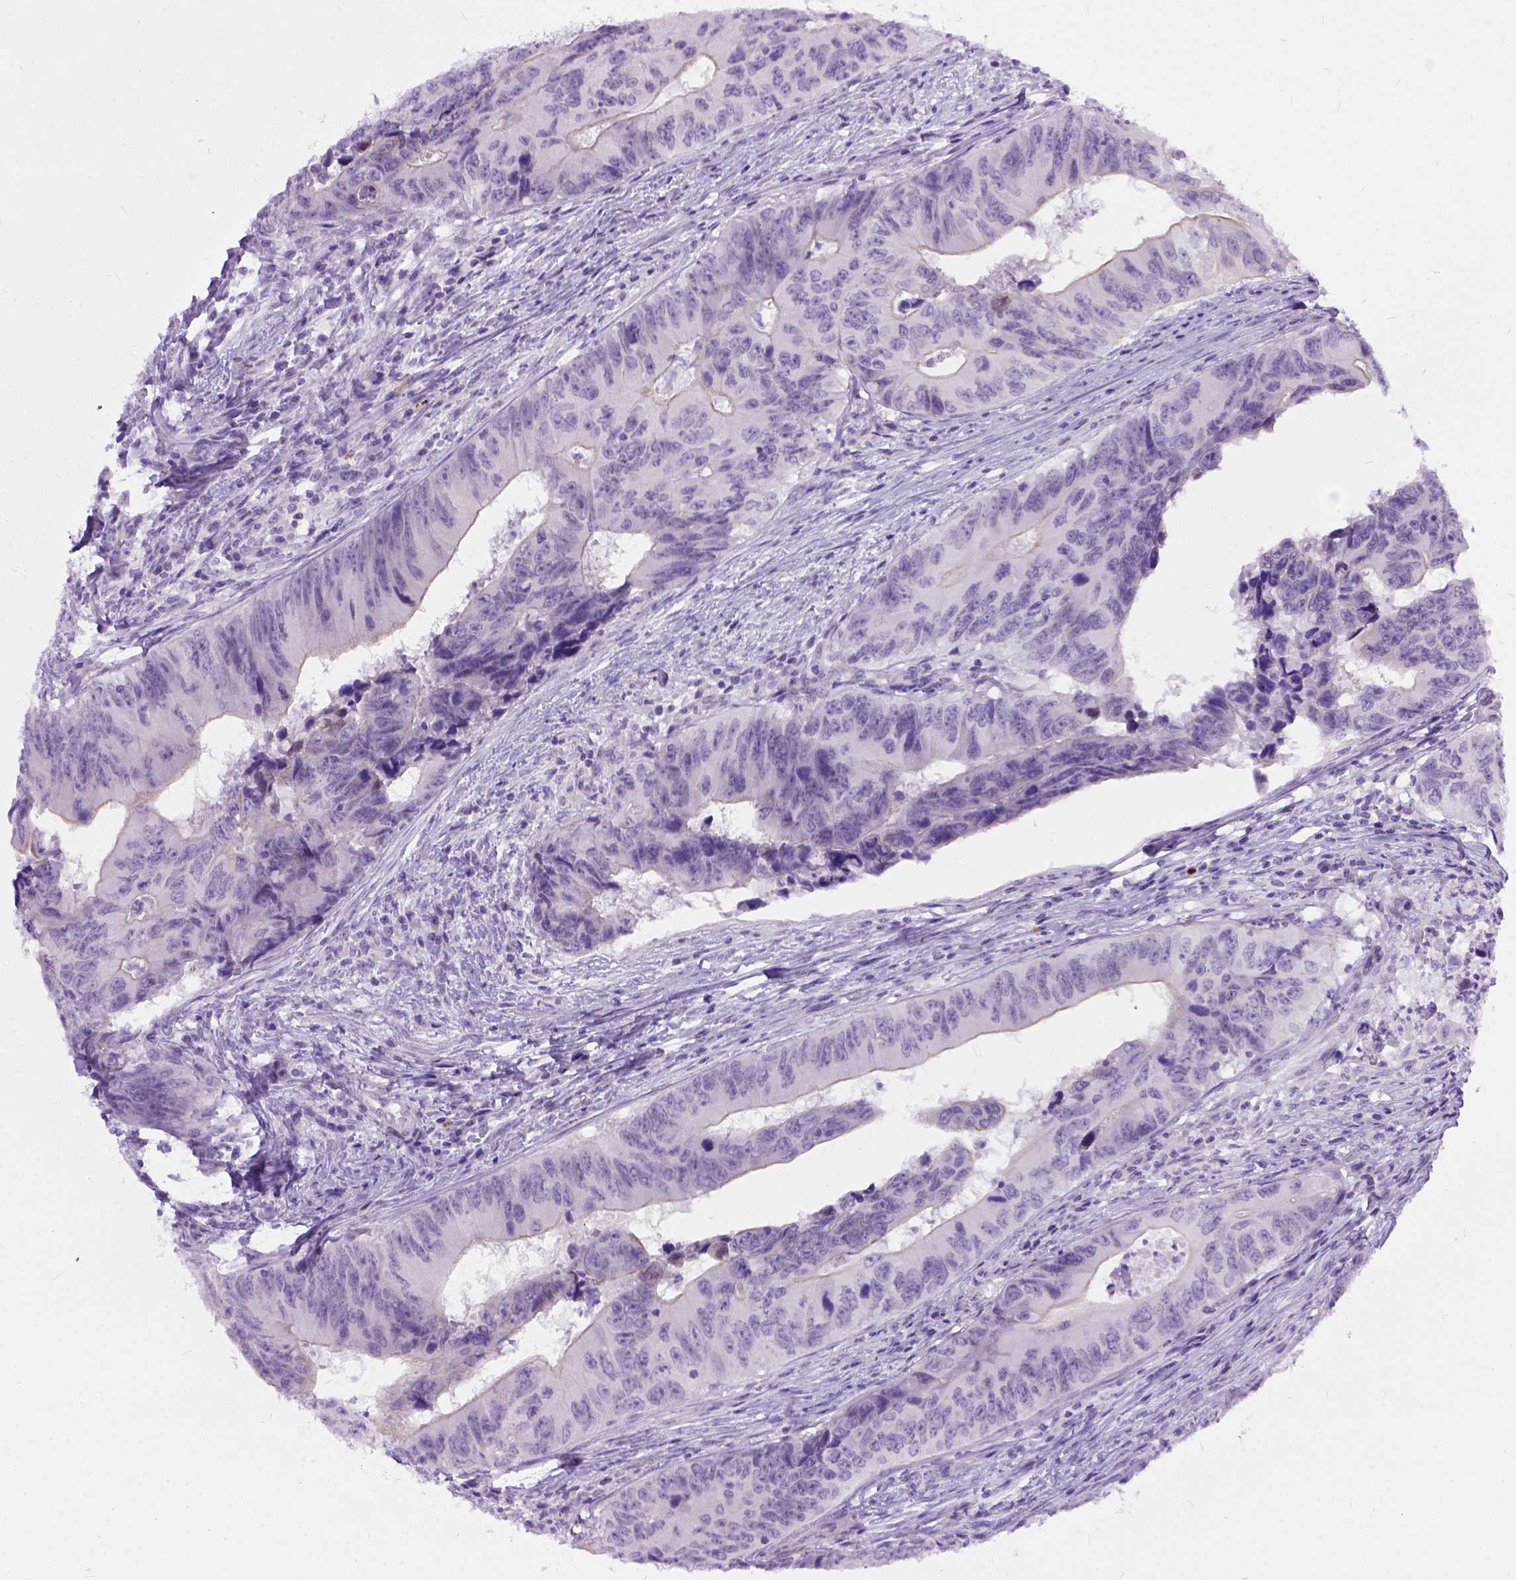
{"staining": {"intensity": "negative", "quantity": "none", "location": "none"}, "tissue": "colorectal cancer", "cell_type": "Tumor cells", "image_type": "cancer", "snomed": [{"axis": "morphology", "description": "Adenocarcinoma, NOS"}, {"axis": "topography", "description": "Colon"}], "caption": "The histopathology image reveals no staining of tumor cells in colorectal adenocarcinoma.", "gene": "FAM184B", "patient": {"sex": "female", "age": 82}}